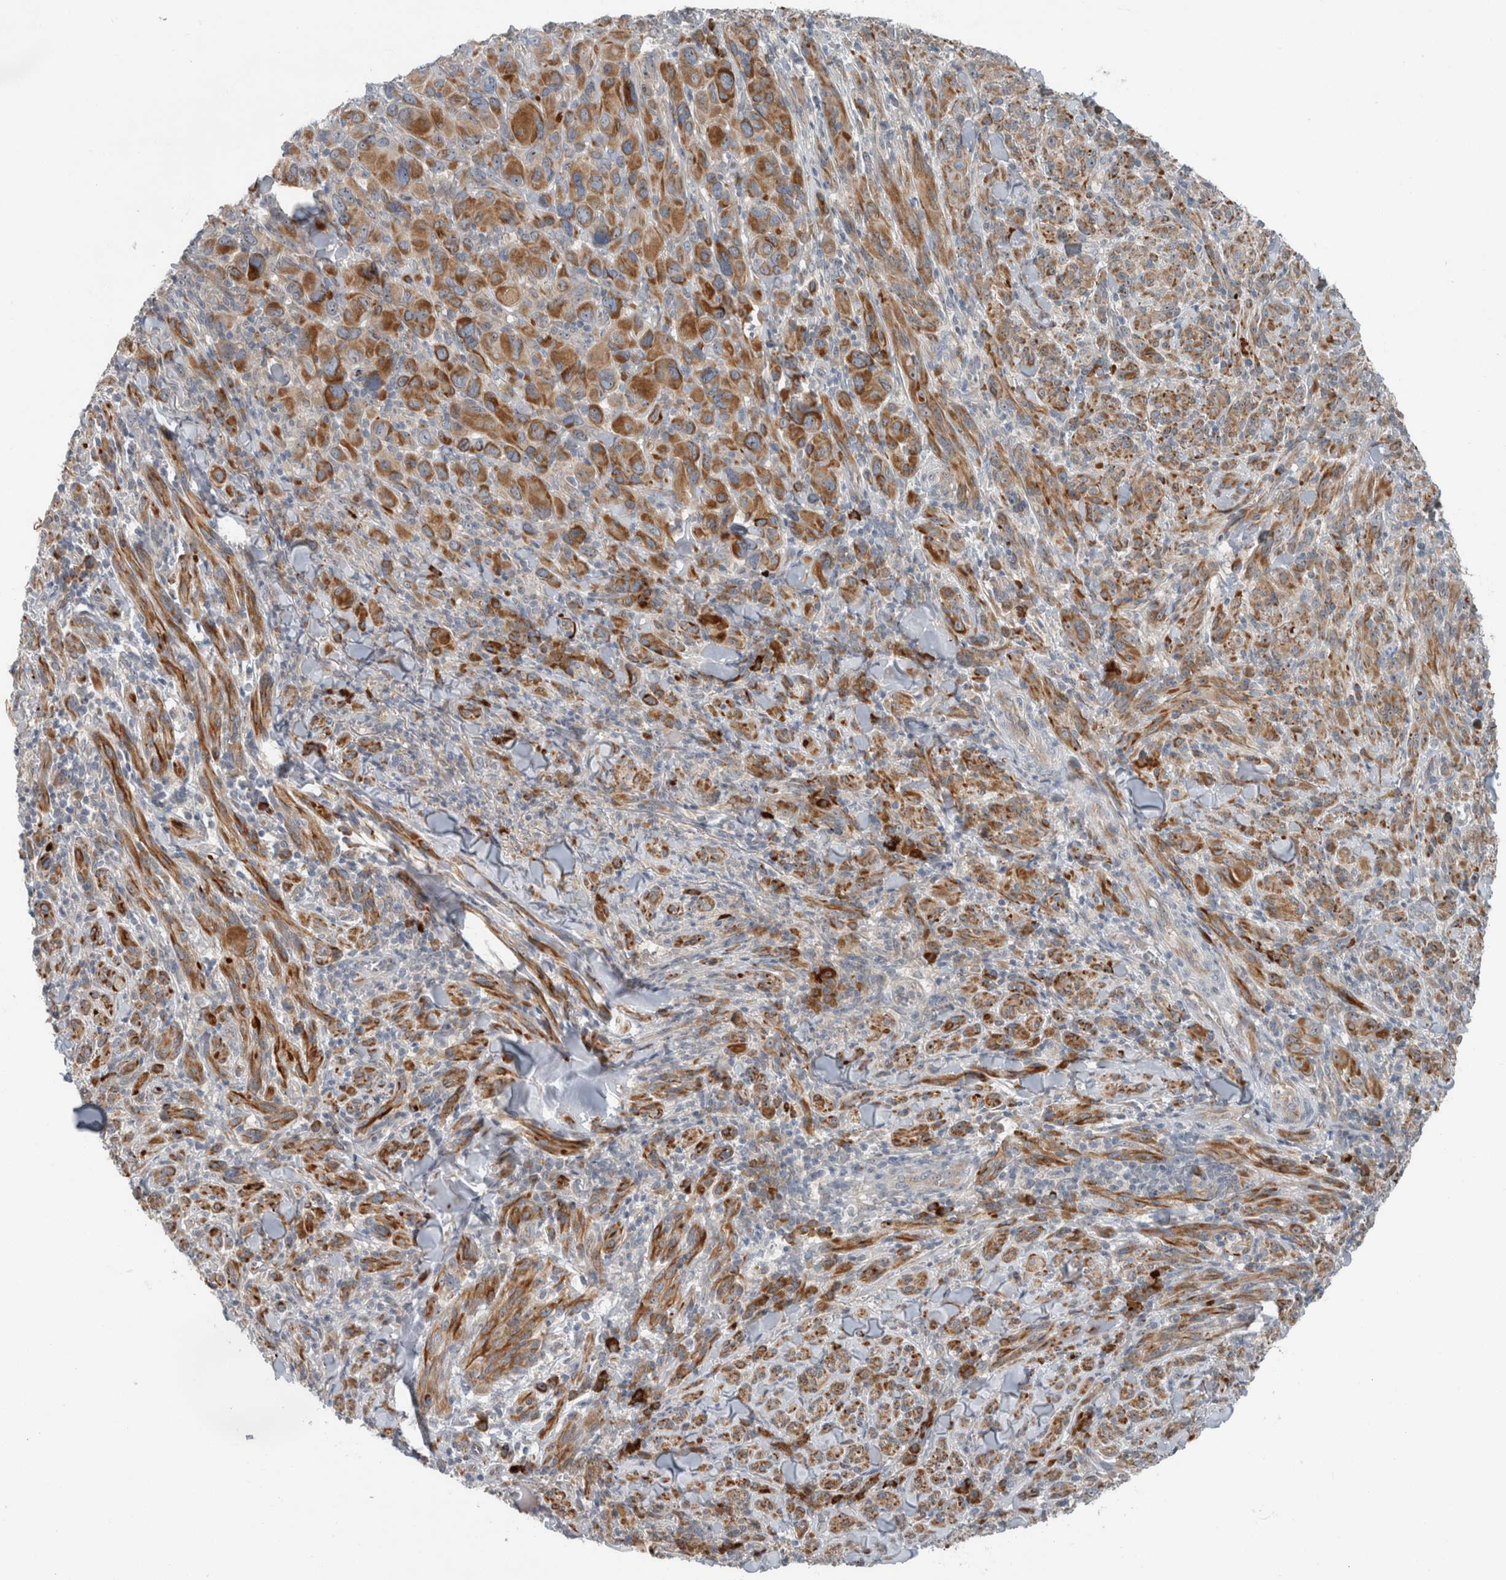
{"staining": {"intensity": "moderate", "quantity": ">75%", "location": "cytoplasmic/membranous"}, "tissue": "melanoma", "cell_type": "Tumor cells", "image_type": "cancer", "snomed": [{"axis": "morphology", "description": "Malignant melanoma, NOS"}, {"axis": "topography", "description": "Skin of head"}], "caption": "This photomicrograph reveals immunohistochemistry (IHC) staining of human malignant melanoma, with medium moderate cytoplasmic/membranous positivity in approximately >75% of tumor cells.", "gene": "USP25", "patient": {"sex": "male", "age": 96}}